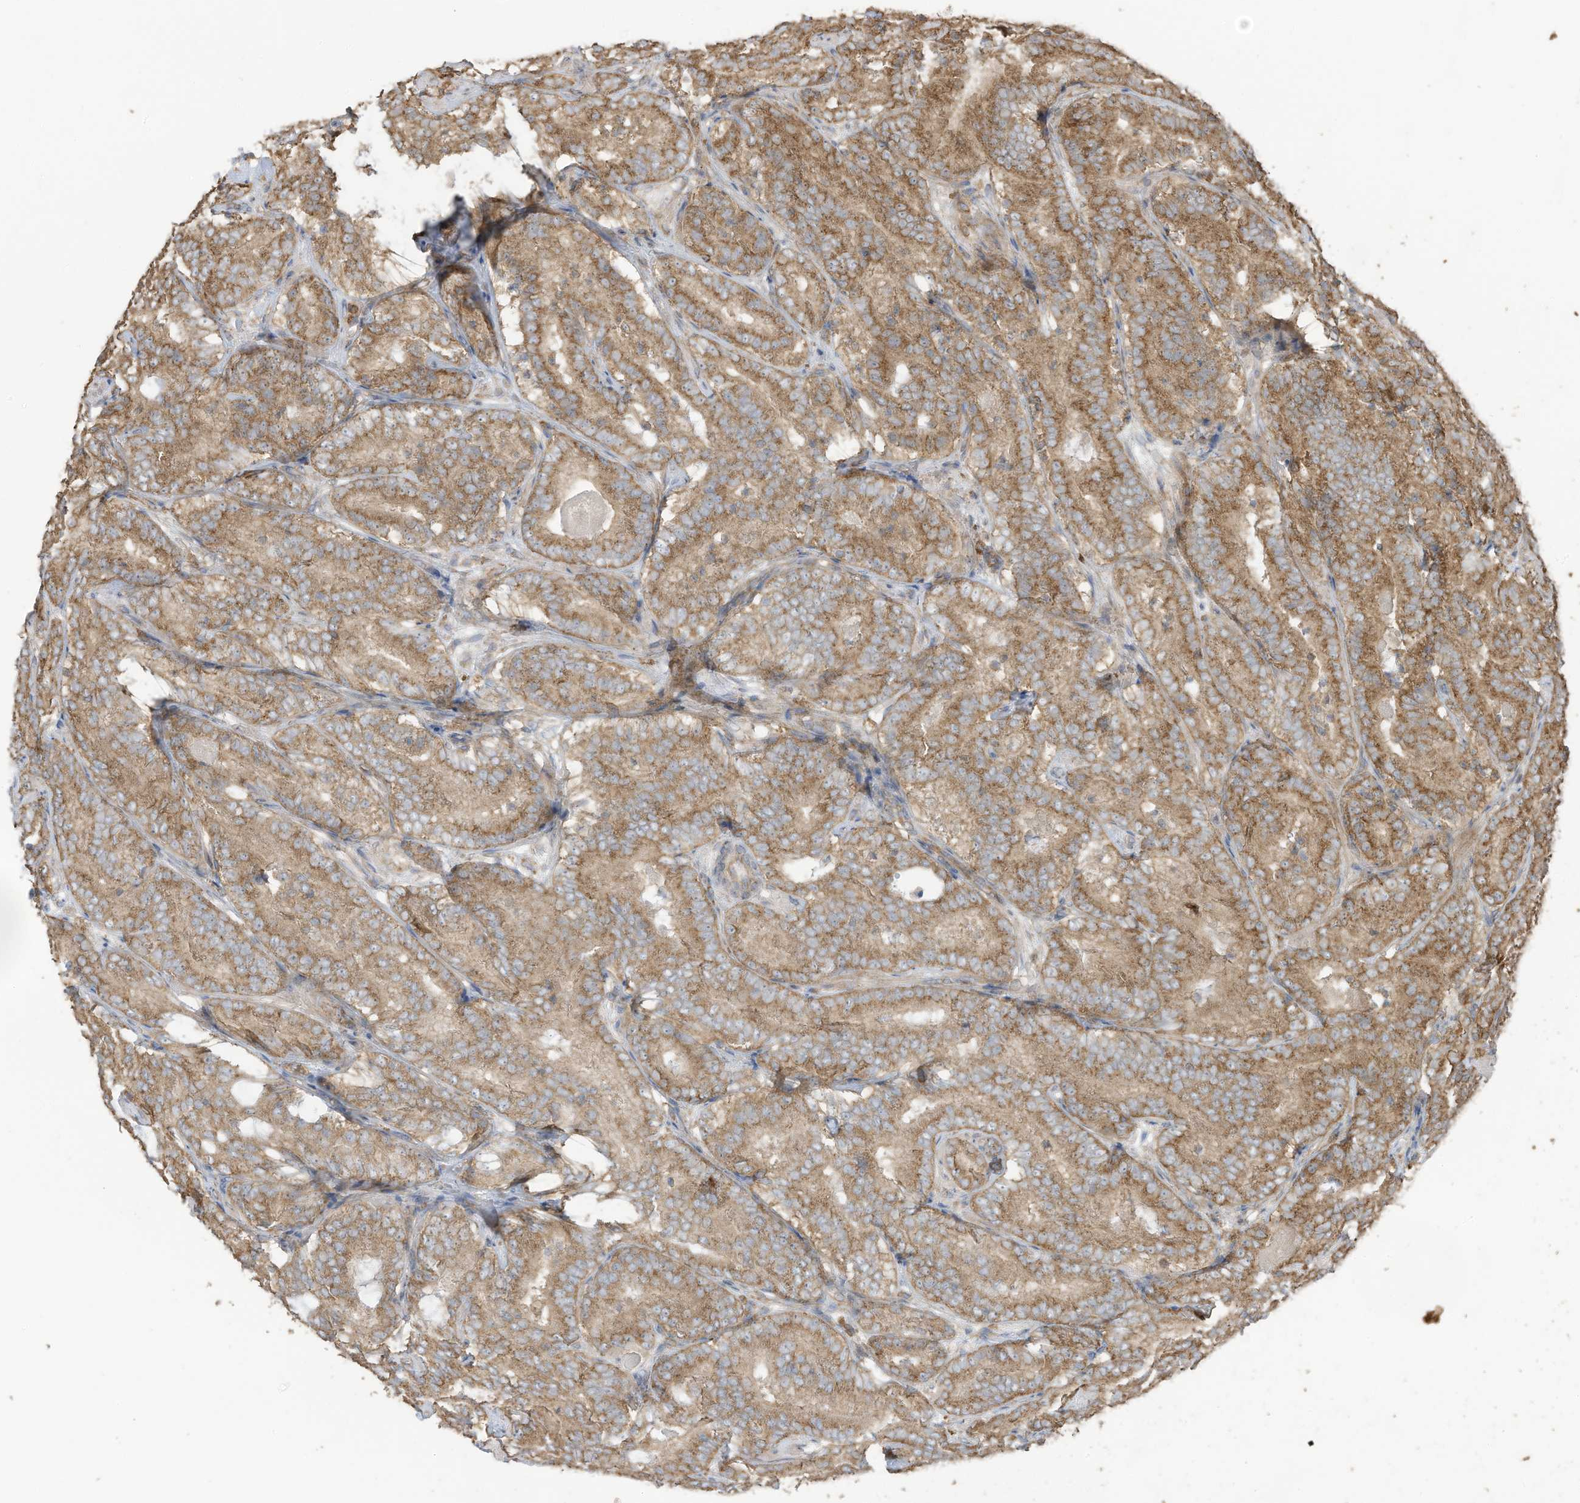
{"staining": {"intensity": "moderate", "quantity": ">75%", "location": "cytoplasmic/membranous"}, "tissue": "prostate cancer", "cell_type": "Tumor cells", "image_type": "cancer", "snomed": [{"axis": "morphology", "description": "Adenocarcinoma, High grade"}, {"axis": "topography", "description": "Prostate"}], "caption": "Adenocarcinoma (high-grade) (prostate) stained with DAB IHC demonstrates medium levels of moderate cytoplasmic/membranous positivity in about >75% of tumor cells.", "gene": "CGAS", "patient": {"sex": "male", "age": 57}}